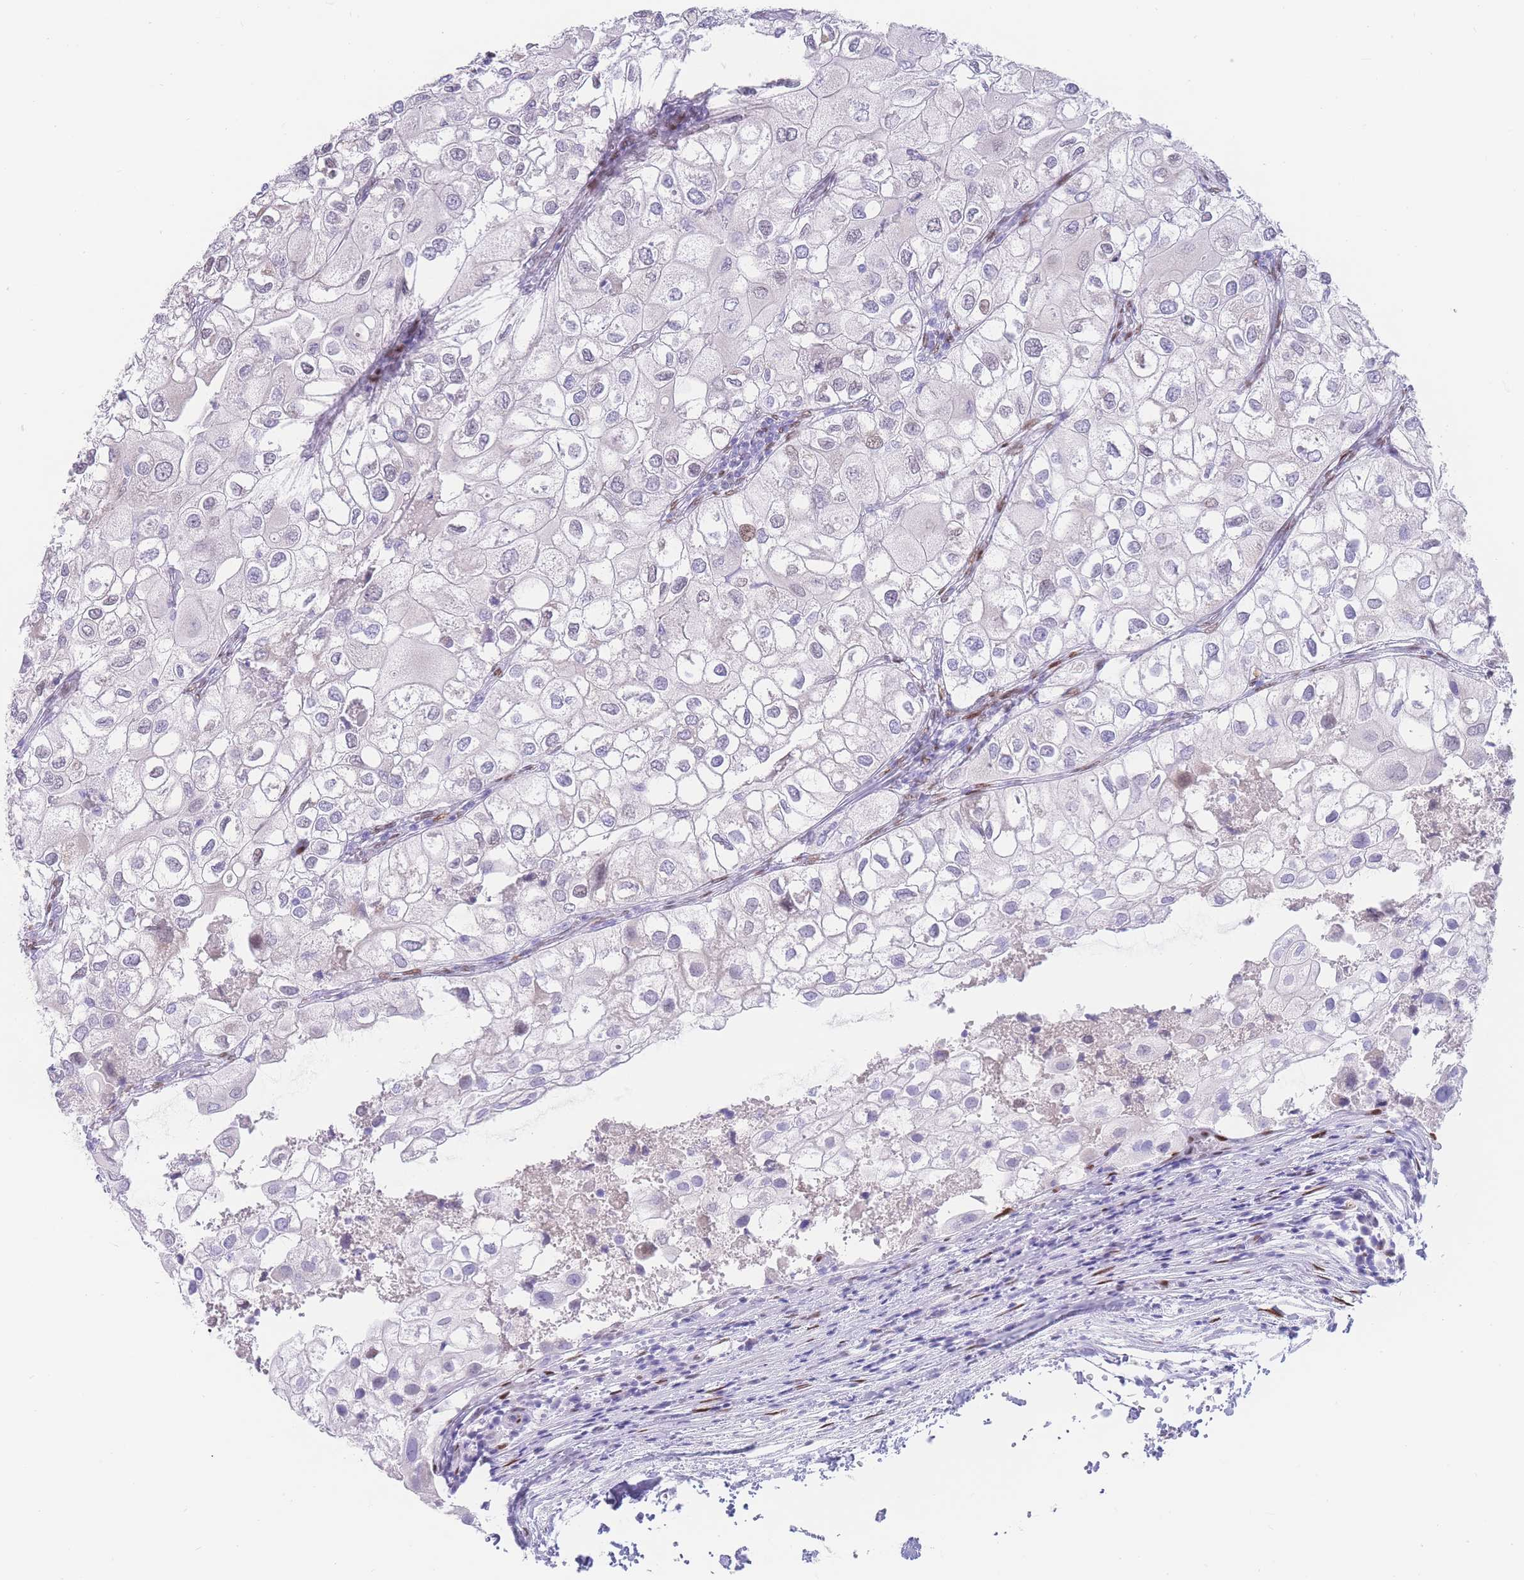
{"staining": {"intensity": "negative", "quantity": "none", "location": "none"}, "tissue": "urothelial cancer", "cell_type": "Tumor cells", "image_type": "cancer", "snomed": [{"axis": "morphology", "description": "Urothelial carcinoma, High grade"}, {"axis": "topography", "description": "Urinary bladder"}], "caption": "This micrograph is of high-grade urothelial carcinoma stained with immunohistochemistry (IHC) to label a protein in brown with the nuclei are counter-stained blue. There is no expression in tumor cells. The staining is performed using DAB brown chromogen with nuclei counter-stained in using hematoxylin.", "gene": "PSMB5", "patient": {"sex": "male", "age": 64}}